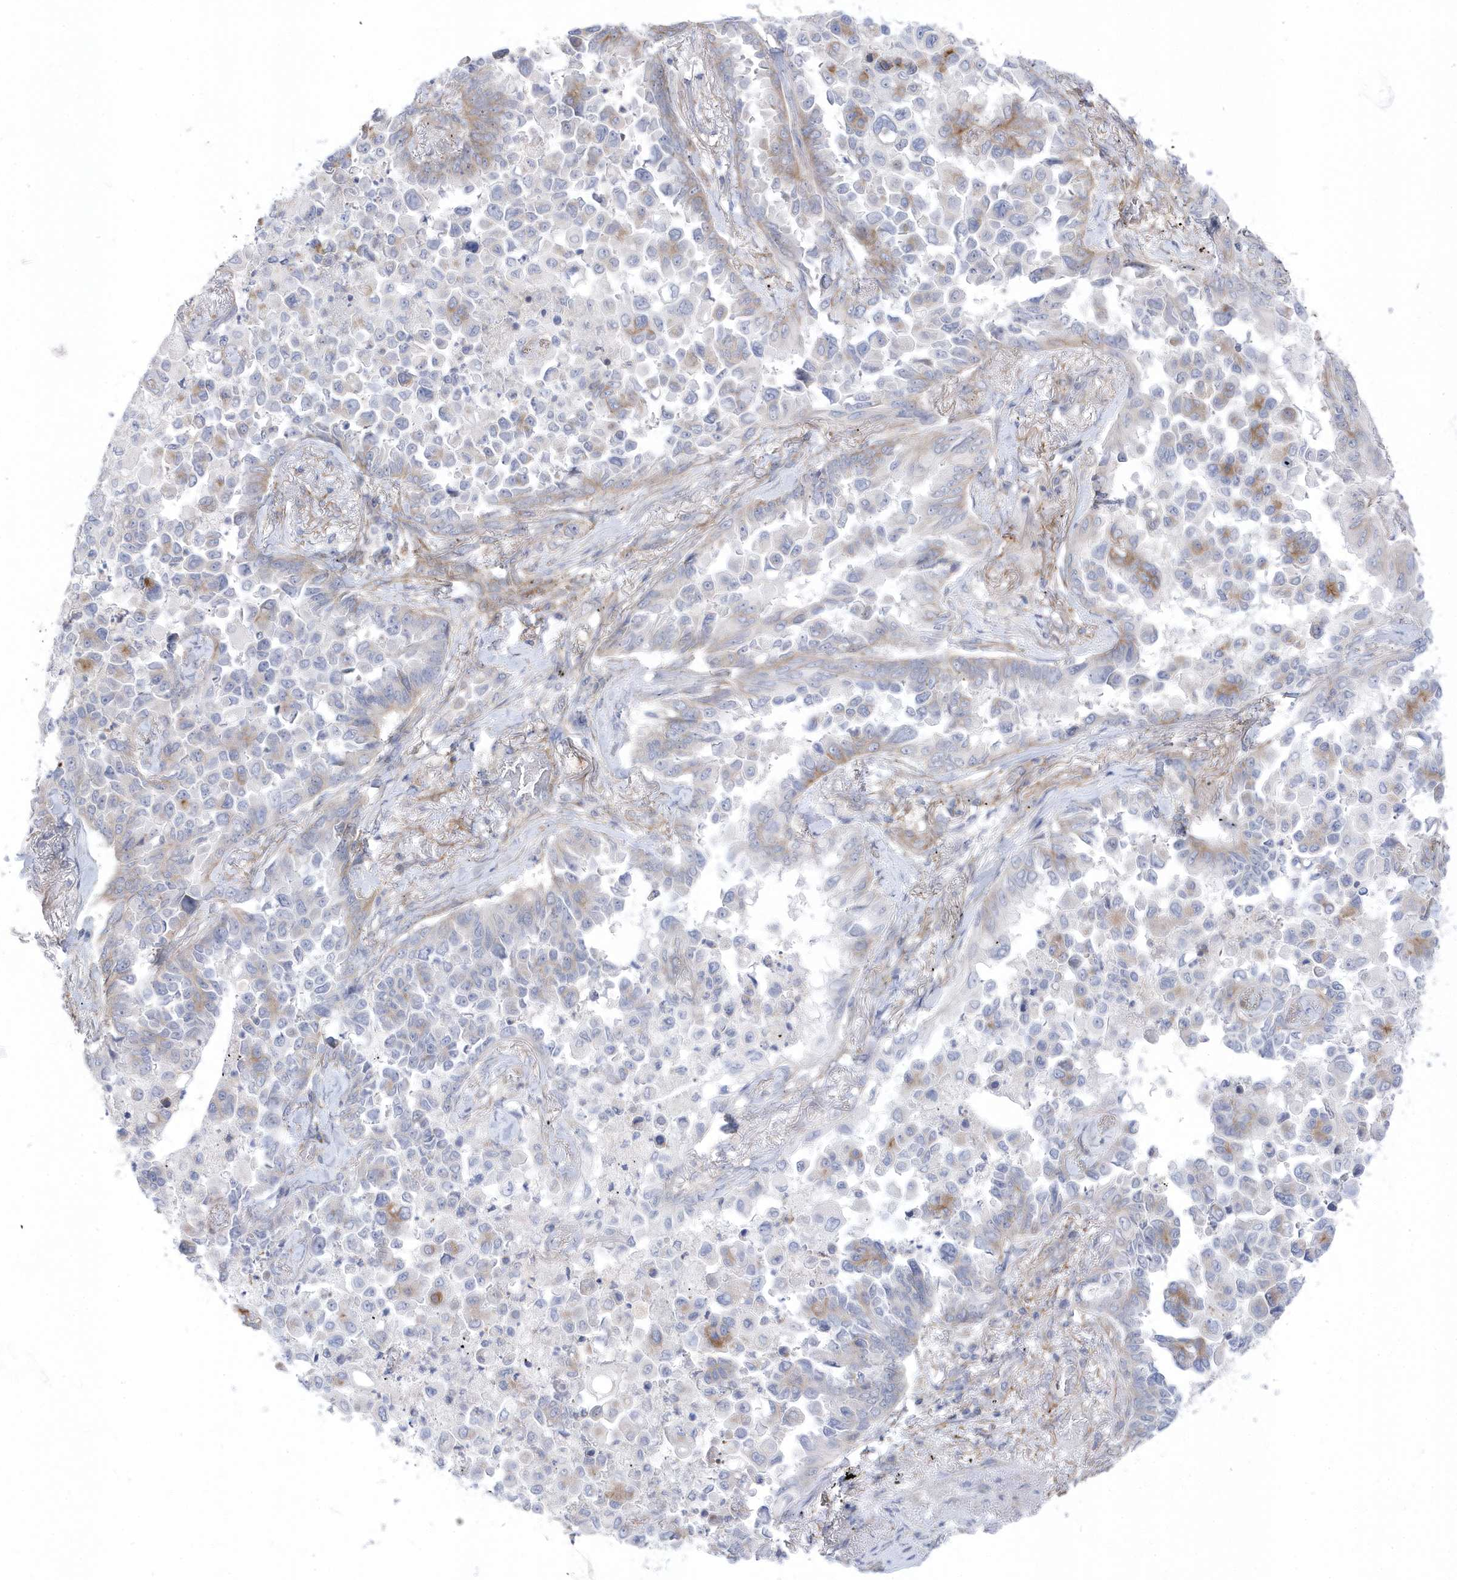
{"staining": {"intensity": "negative", "quantity": "none", "location": "none"}, "tissue": "lung cancer", "cell_type": "Tumor cells", "image_type": "cancer", "snomed": [{"axis": "morphology", "description": "Adenocarcinoma, NOS"}, {"axis": "topography", "description": "Lung"}], "caption": "IHC image of adenocarcinoma (lung) stained for a protein (brown), which reveals no staining in tumor cells.", "gene": "ANAPC1", "patient": {"sex": "female", "age": 67}}